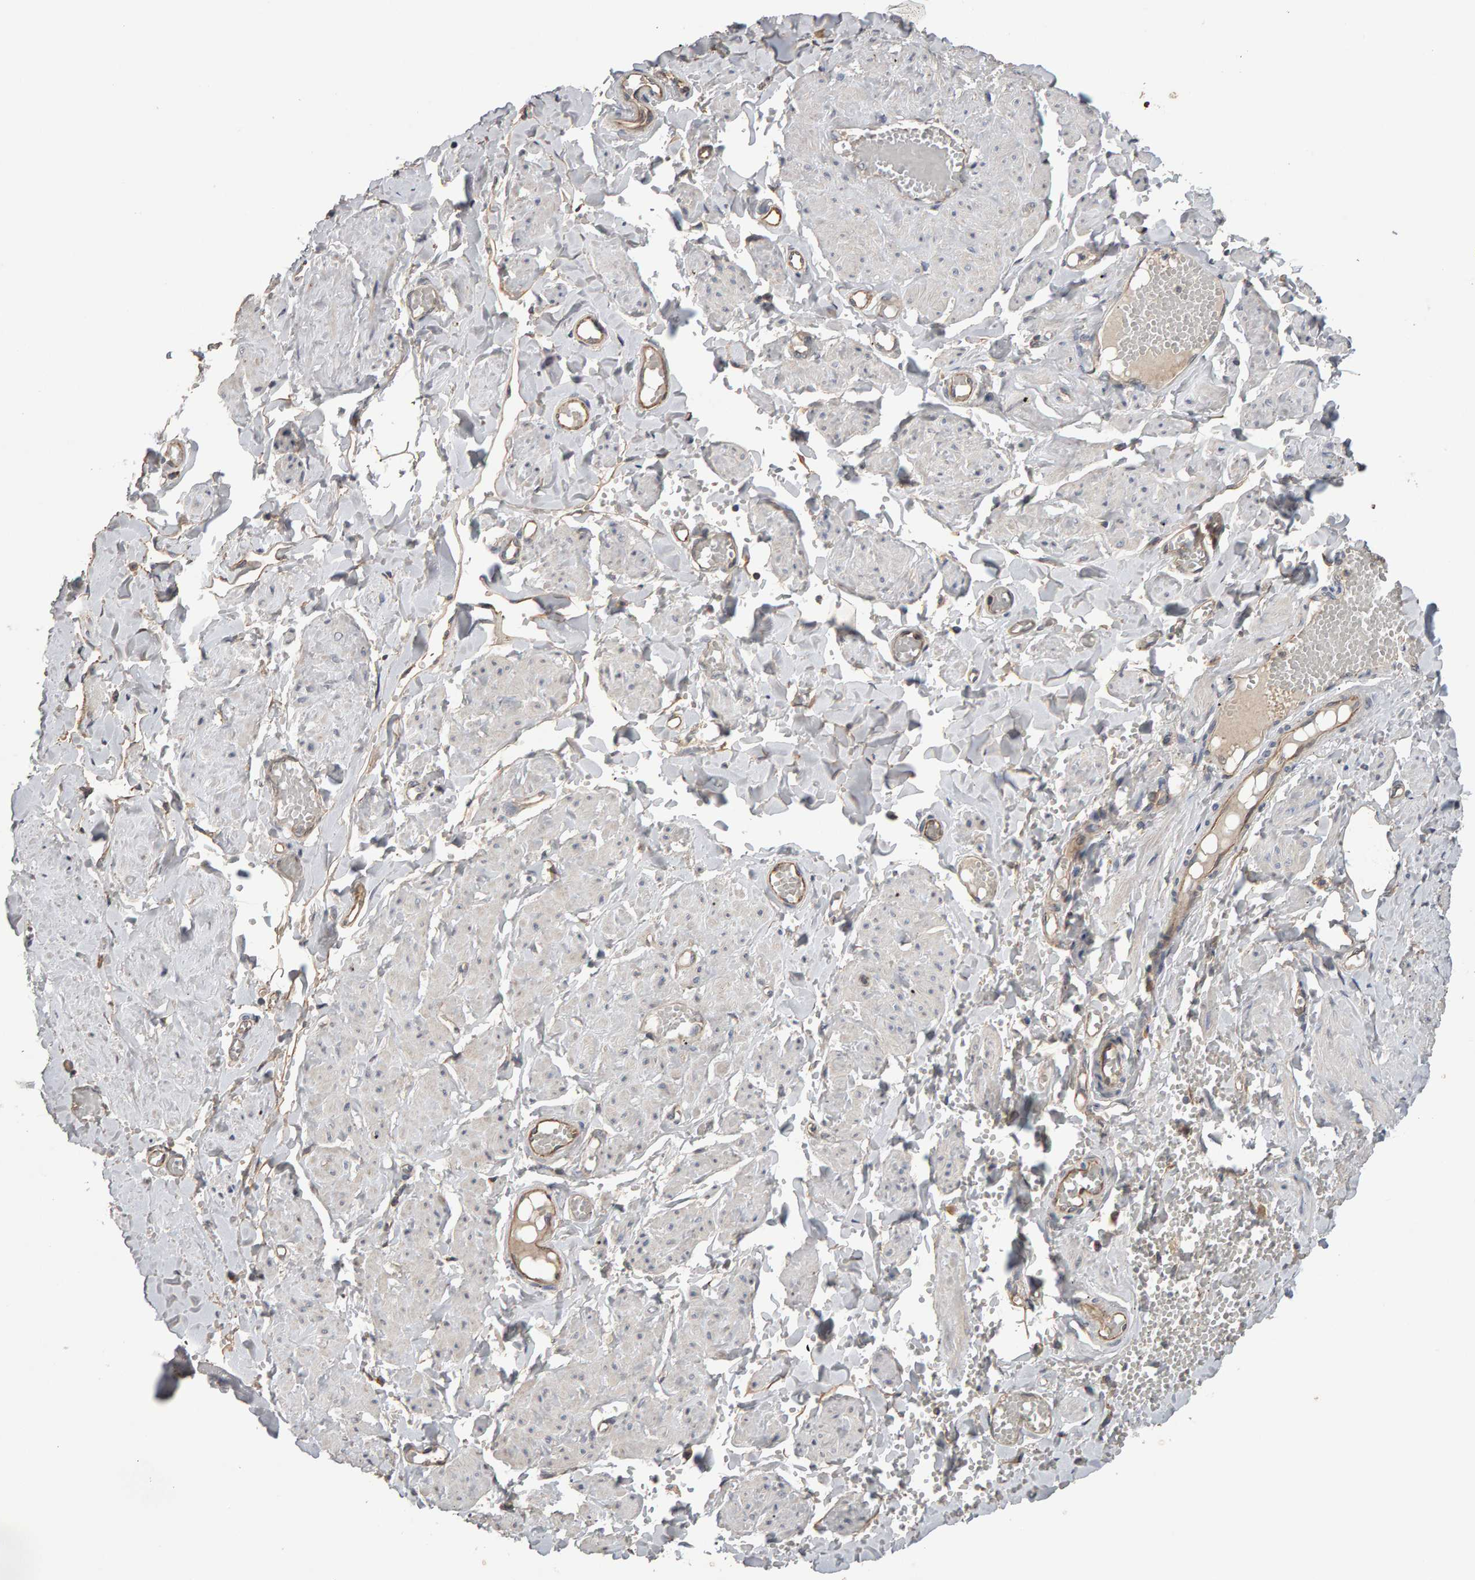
{"staining": {"intensity": "moderate", "quantity": ">75%", "location": "cytoplasmic/membranous"}, "tissue": "adipose tissue", "cell_type": "Adipocytes", "image_type": "normal", "snomed": [{"axis": "morphology", "description": "Normal tissue, NOS"}, {"axis": "topography", "description": "Vascular tissue"}, {"axis": "topography", "description": "Fallopian tube"}, {"axis": "topography", "description": "Ovary"}], "caption": "A medium amount of moderate cytoplasmic/membranous staining is identified in approximately >75% of adipocytes in unremarkable adipose tissue.", "gene": "COASY", "patient": {"sex": "female", "age": 67}}